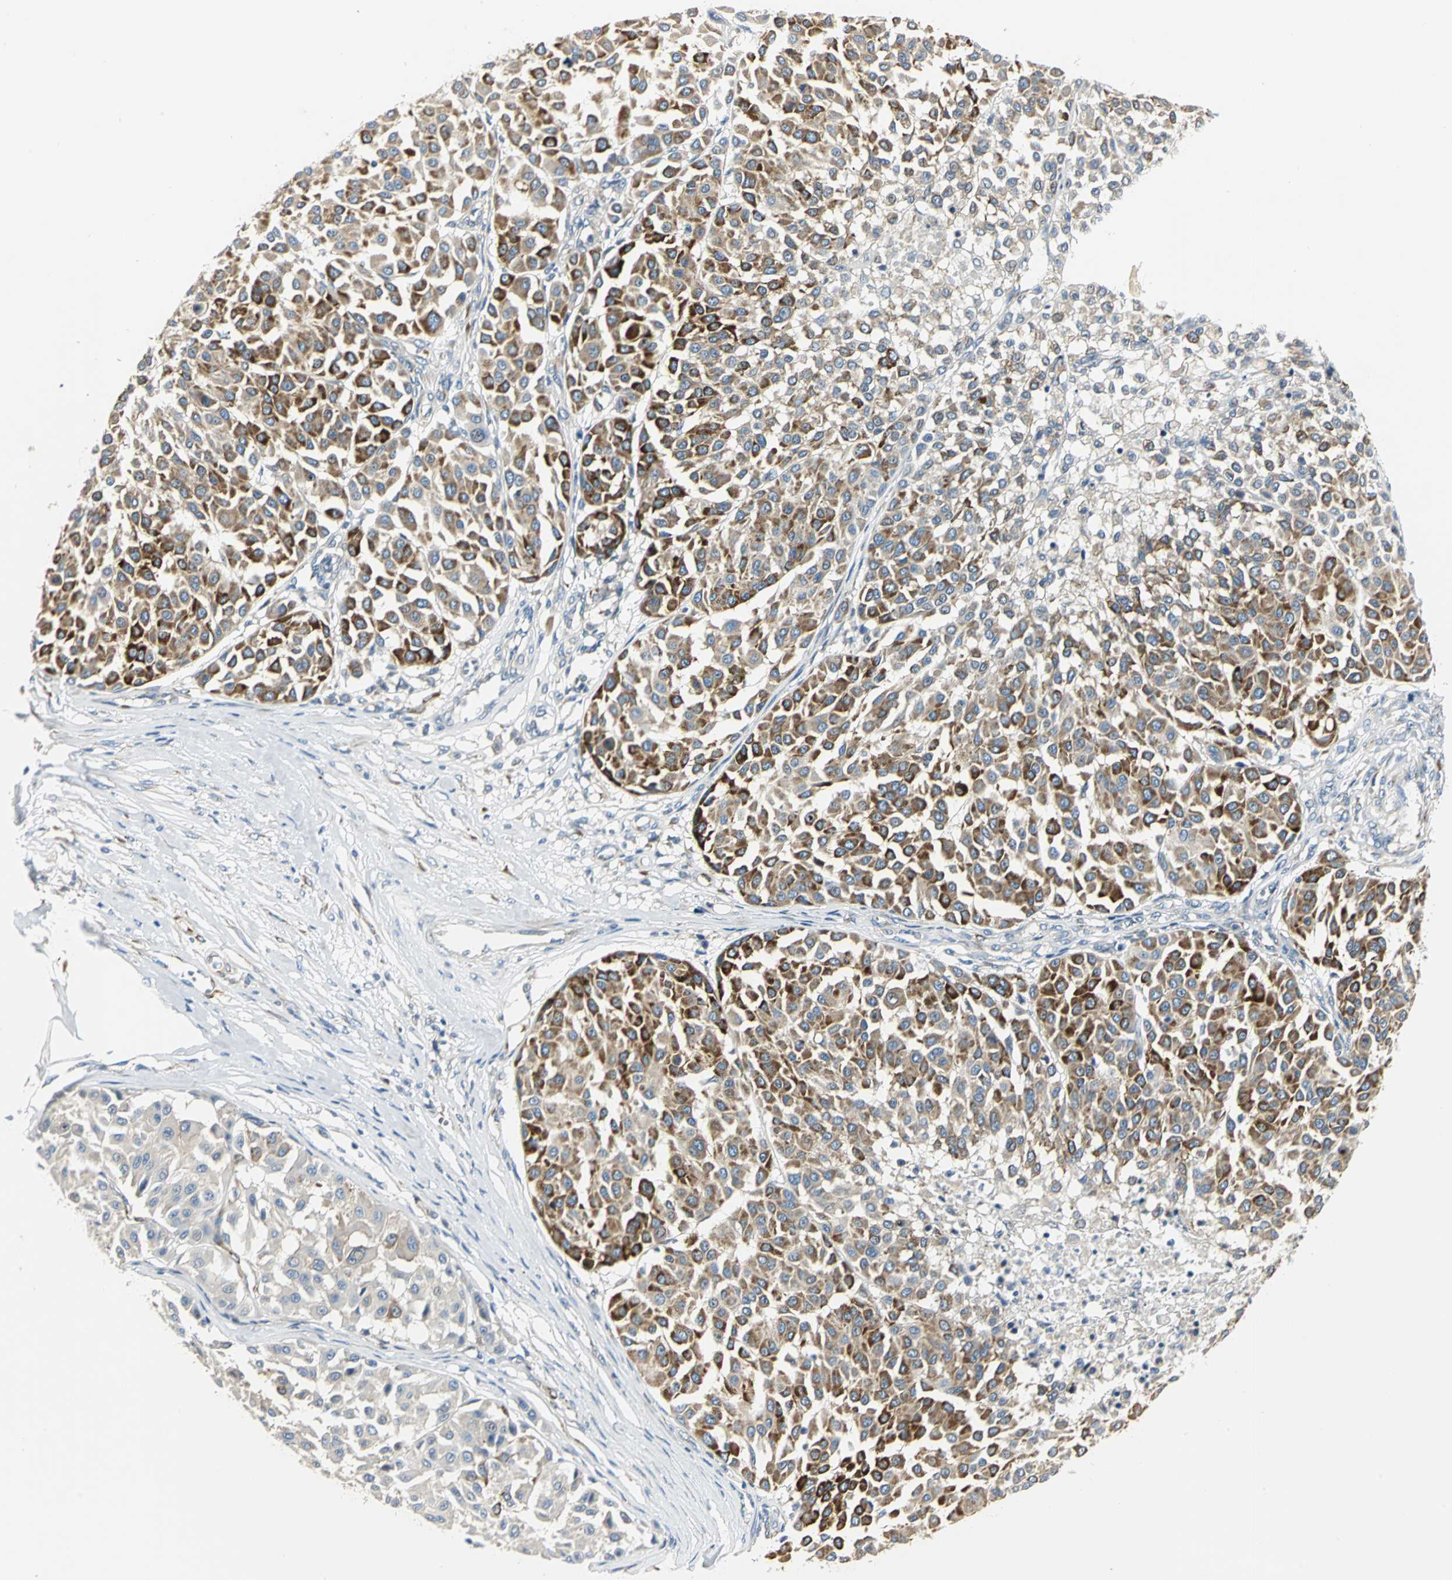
{"staining": {"intensity": "strong", "quantity": "25%-75%", "location": "cytoplasmic/membranous"}, "tissue": "melanoma", "cell_type": "Tumor cells", "image_type": "cancer", "snomed": [{"axis": "morphology", "description": "Malignant melanoma, Metastatic site"}, {"axis": "topography", "description": "Soft tissue"}], "caption": "Strong cytoplasmic/membranous staining is seen in approximately 25%-75% of tumor cells in melanoma.", "gene": "B3GNT2", "patient": {"sex": "male", "age": 41}}